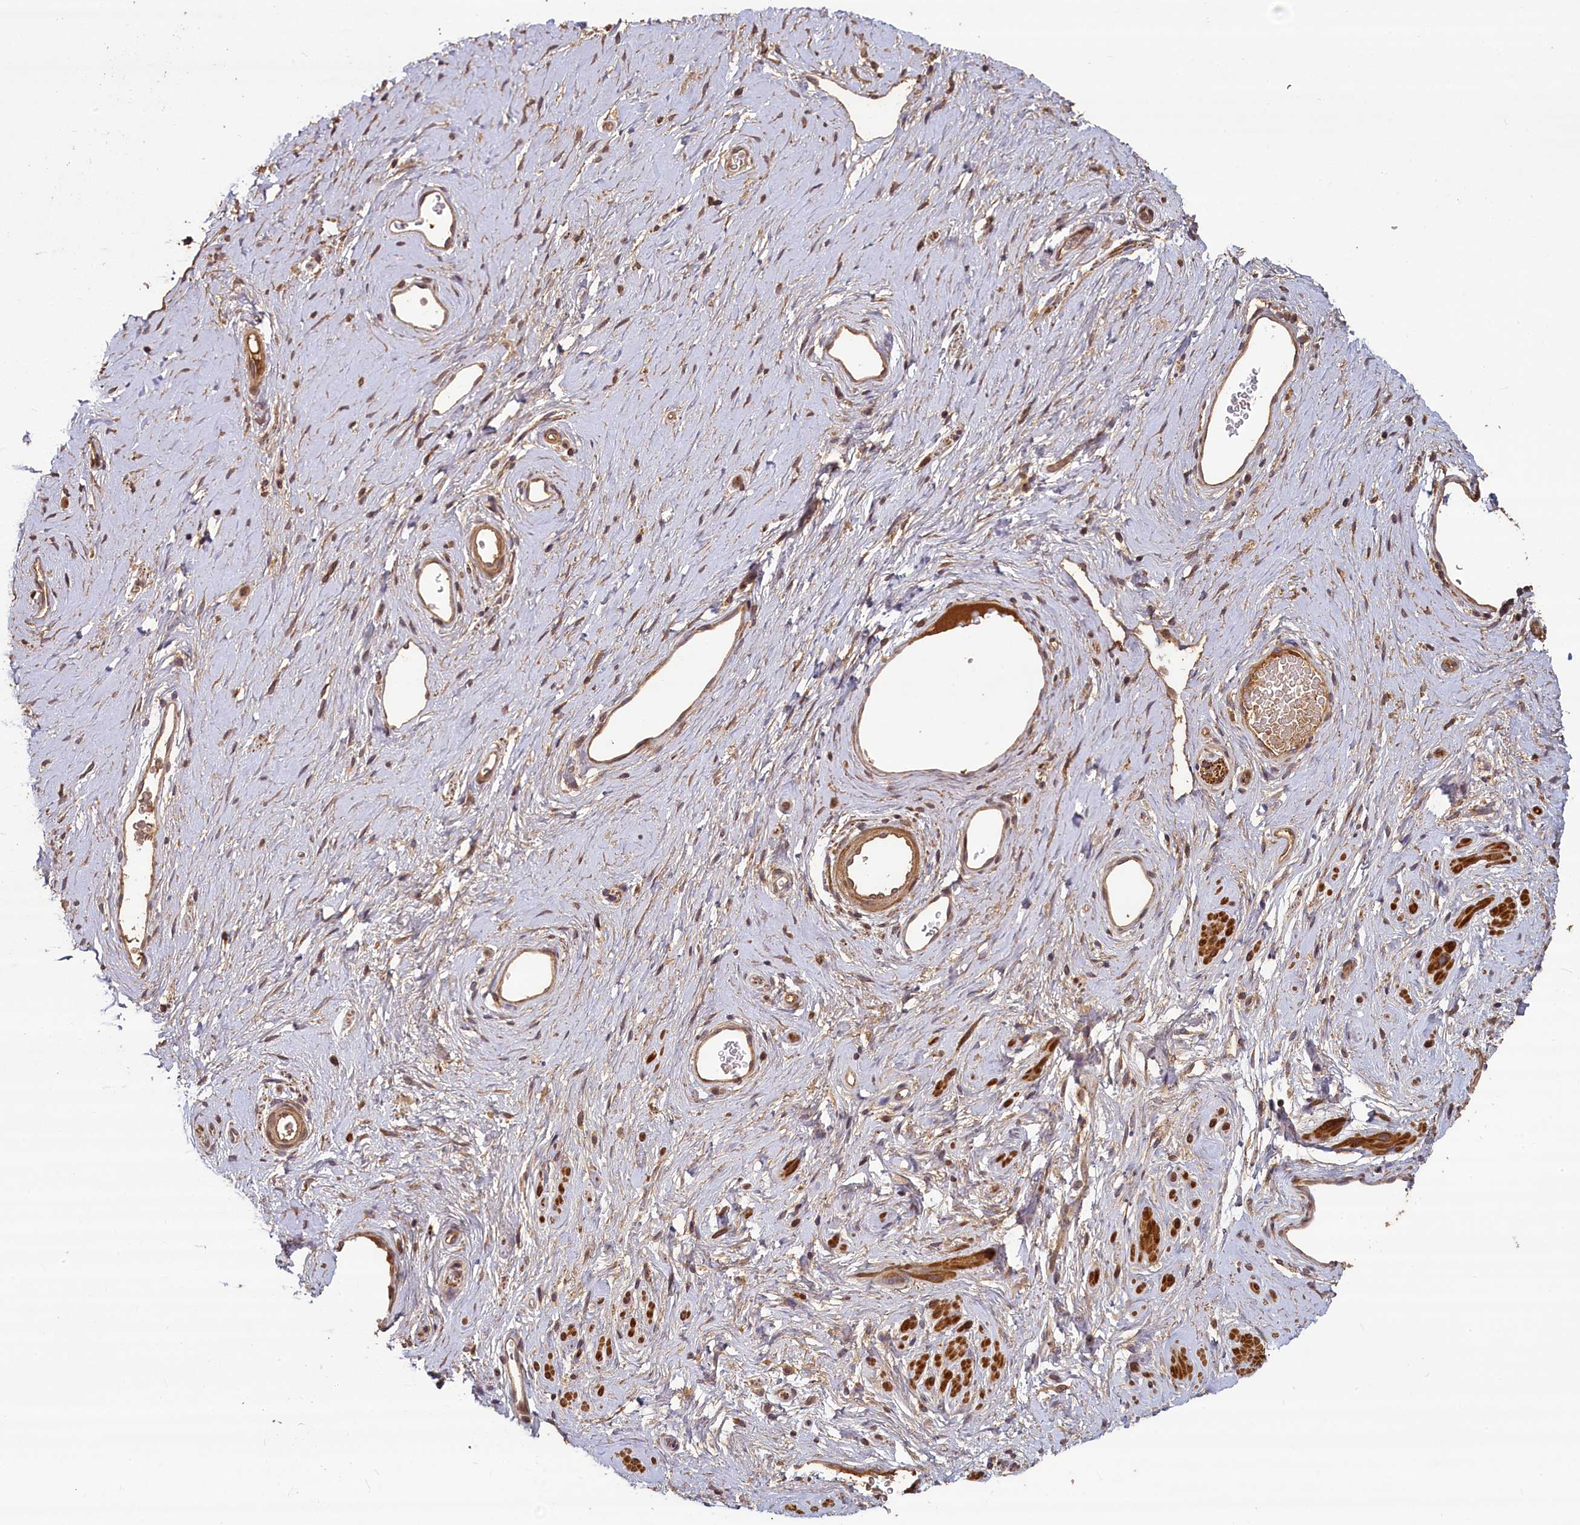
{"staining": {"intensity": "moderate", "quantity": "25%-75%", "location": "cytoplasmic/membranous"}, "tissue": "adipose tissue", "cell_type": "Adipocytes", "image_type": "normal", "snomed": [{"axis": "morphology", "description": "Normal tissue, NOS"}, {"axis": "morphology", "description": "Adenocarcinoma, NOS"}, {"axis": "topography", "description": "Rectum"}, {"axis": "topography", "description": "Vagina"}, {"axis": "topography", "description": "Peripheral nerve tissue"}], "caption": "A medium amount of moderate cytoplasmic/membranous expression is identified in approximately 25%-75% of adipocytes in normal adipose tissue.", "gene": "NUDT6", "patient": {"sex": "female", "age": 71}}